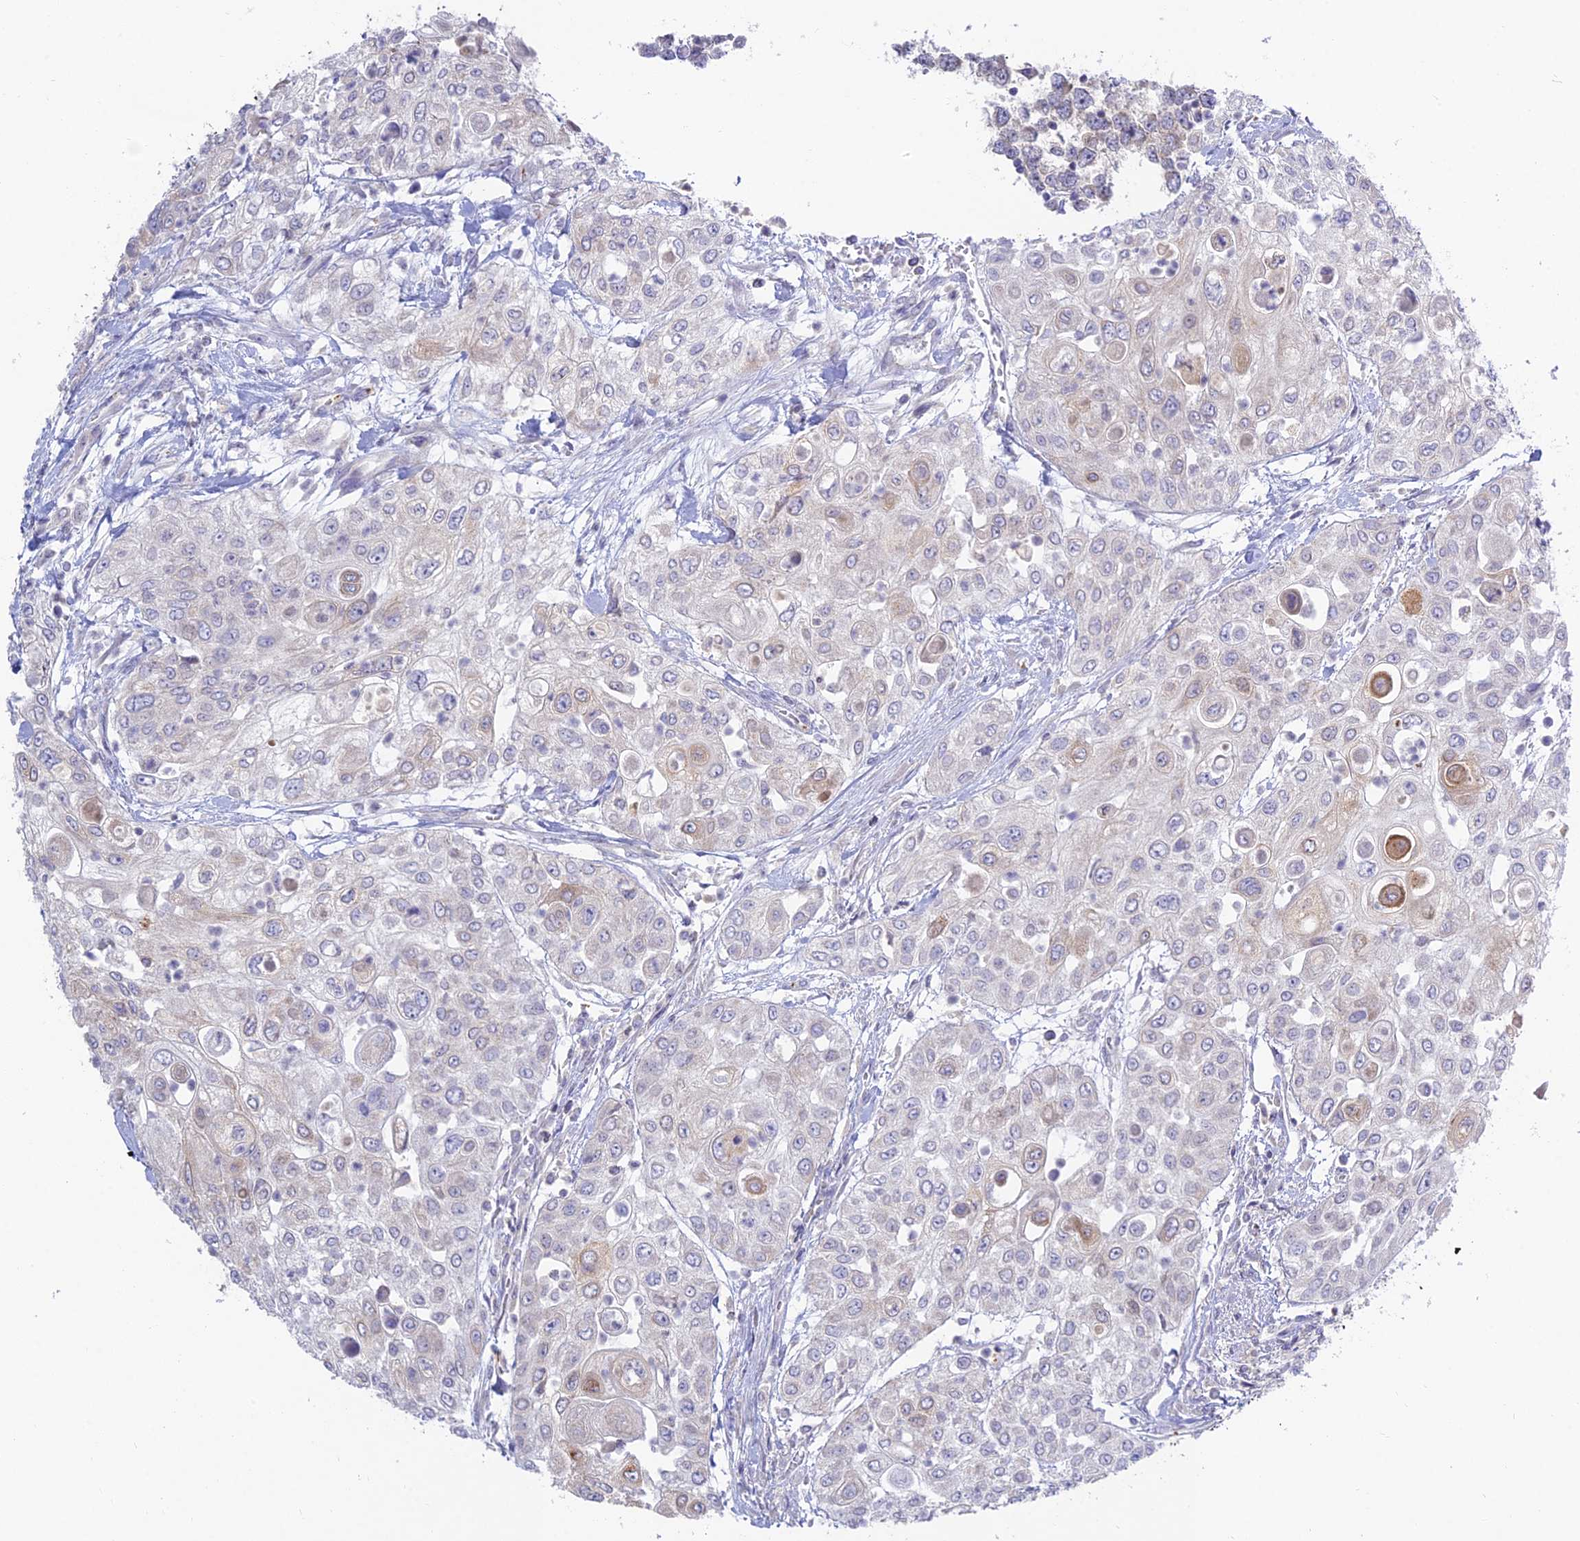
{"staining": {"intensity": "weak", "quantity": "<25%", "location": "cytoplasmic/membranous"}, "tissue": "urothelial cancer", "cell_type": "Tumor cells", "image_type": "cancer", "snomed": [{"axis": "morphology", "description": "Urothelial carcinoma, High grade"}, {"axis": "topography", "description": "Urinary bladder"}], "caption": "Immunohistochemistry (IHC) image of human high-grade urothelial carcinoma stained for a protein (brown), which displays no positivity in tumor cells.", "gene": "TMEM40", "patient": {"sex": "female", "age": 79}}